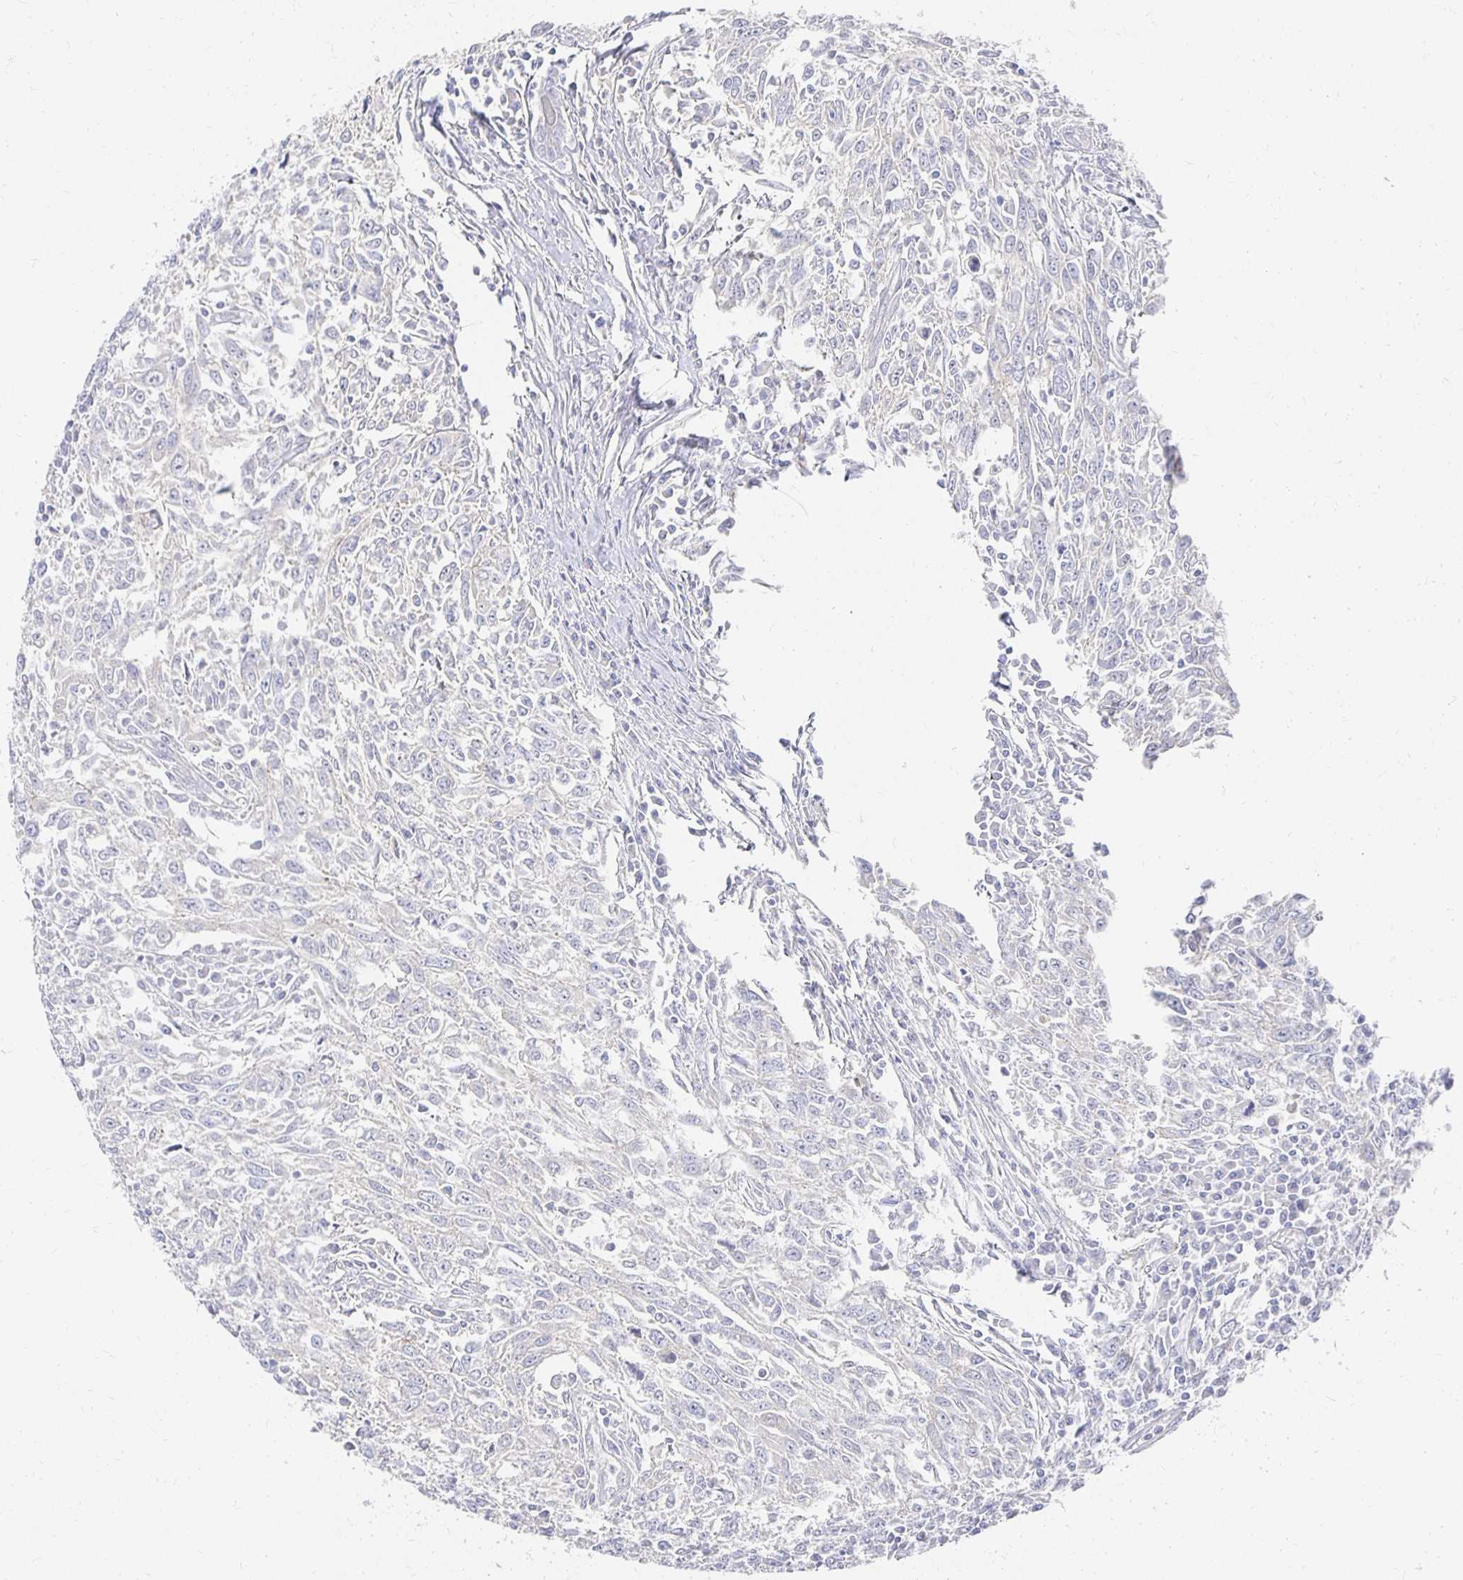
{"staining": {"intensity": "negative", "quantity": "none", "location": "none"}, "tissue": "breast cancer", "cell_type": "Tumor cells", "image_type": "cancer", "snomed": [{"axis": "morphology", "description": "Duct carcinoma"}, {"axis": "topography", "description": "Breast"}], "caption": "High power microscopy photomicrograph of an immunohistochemistry micrograph of breast invasive ductal carcinoma, revealing no significant positivity in tumor cells.", "gene": "FKRP", "patient": {"sex": "female", "age": 50}}